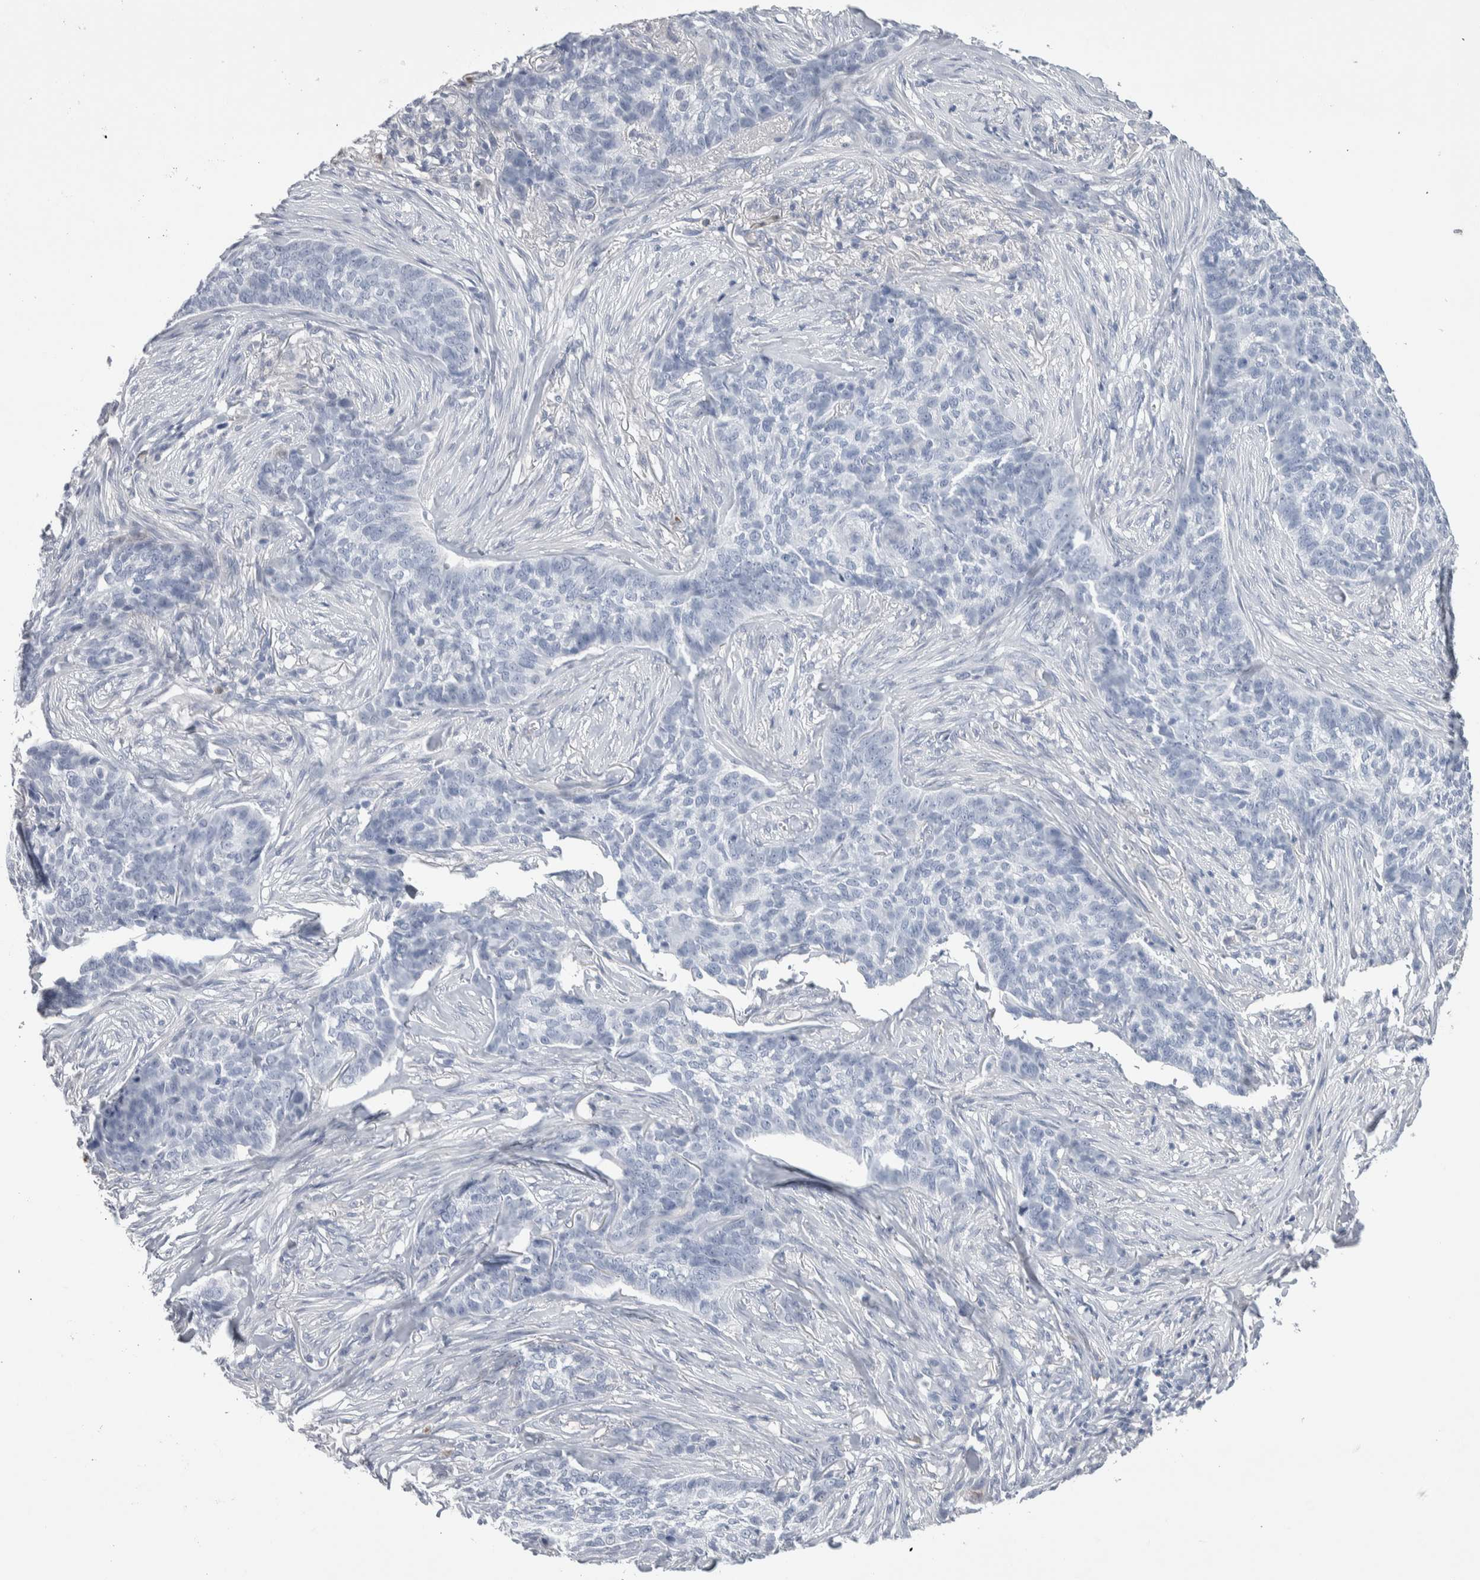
{"staining": {"intensity": "negative", "quantity": "none", "location": "none"}, "tissue": "skin cancer", "cell_type": "Tumor cells", "image_type": "cancer", "snomed": [{"axis": "morphology", "description": "Basal cell carcinoma"}, {"axis": "topography", "description": "Skin"}], "caption": "The image displays no significant positivity in tumor cells of skin cancer (basal cell carcinoma).", "gene": "LURAP1L", "patient": {"sex": "male", "age": 85}}